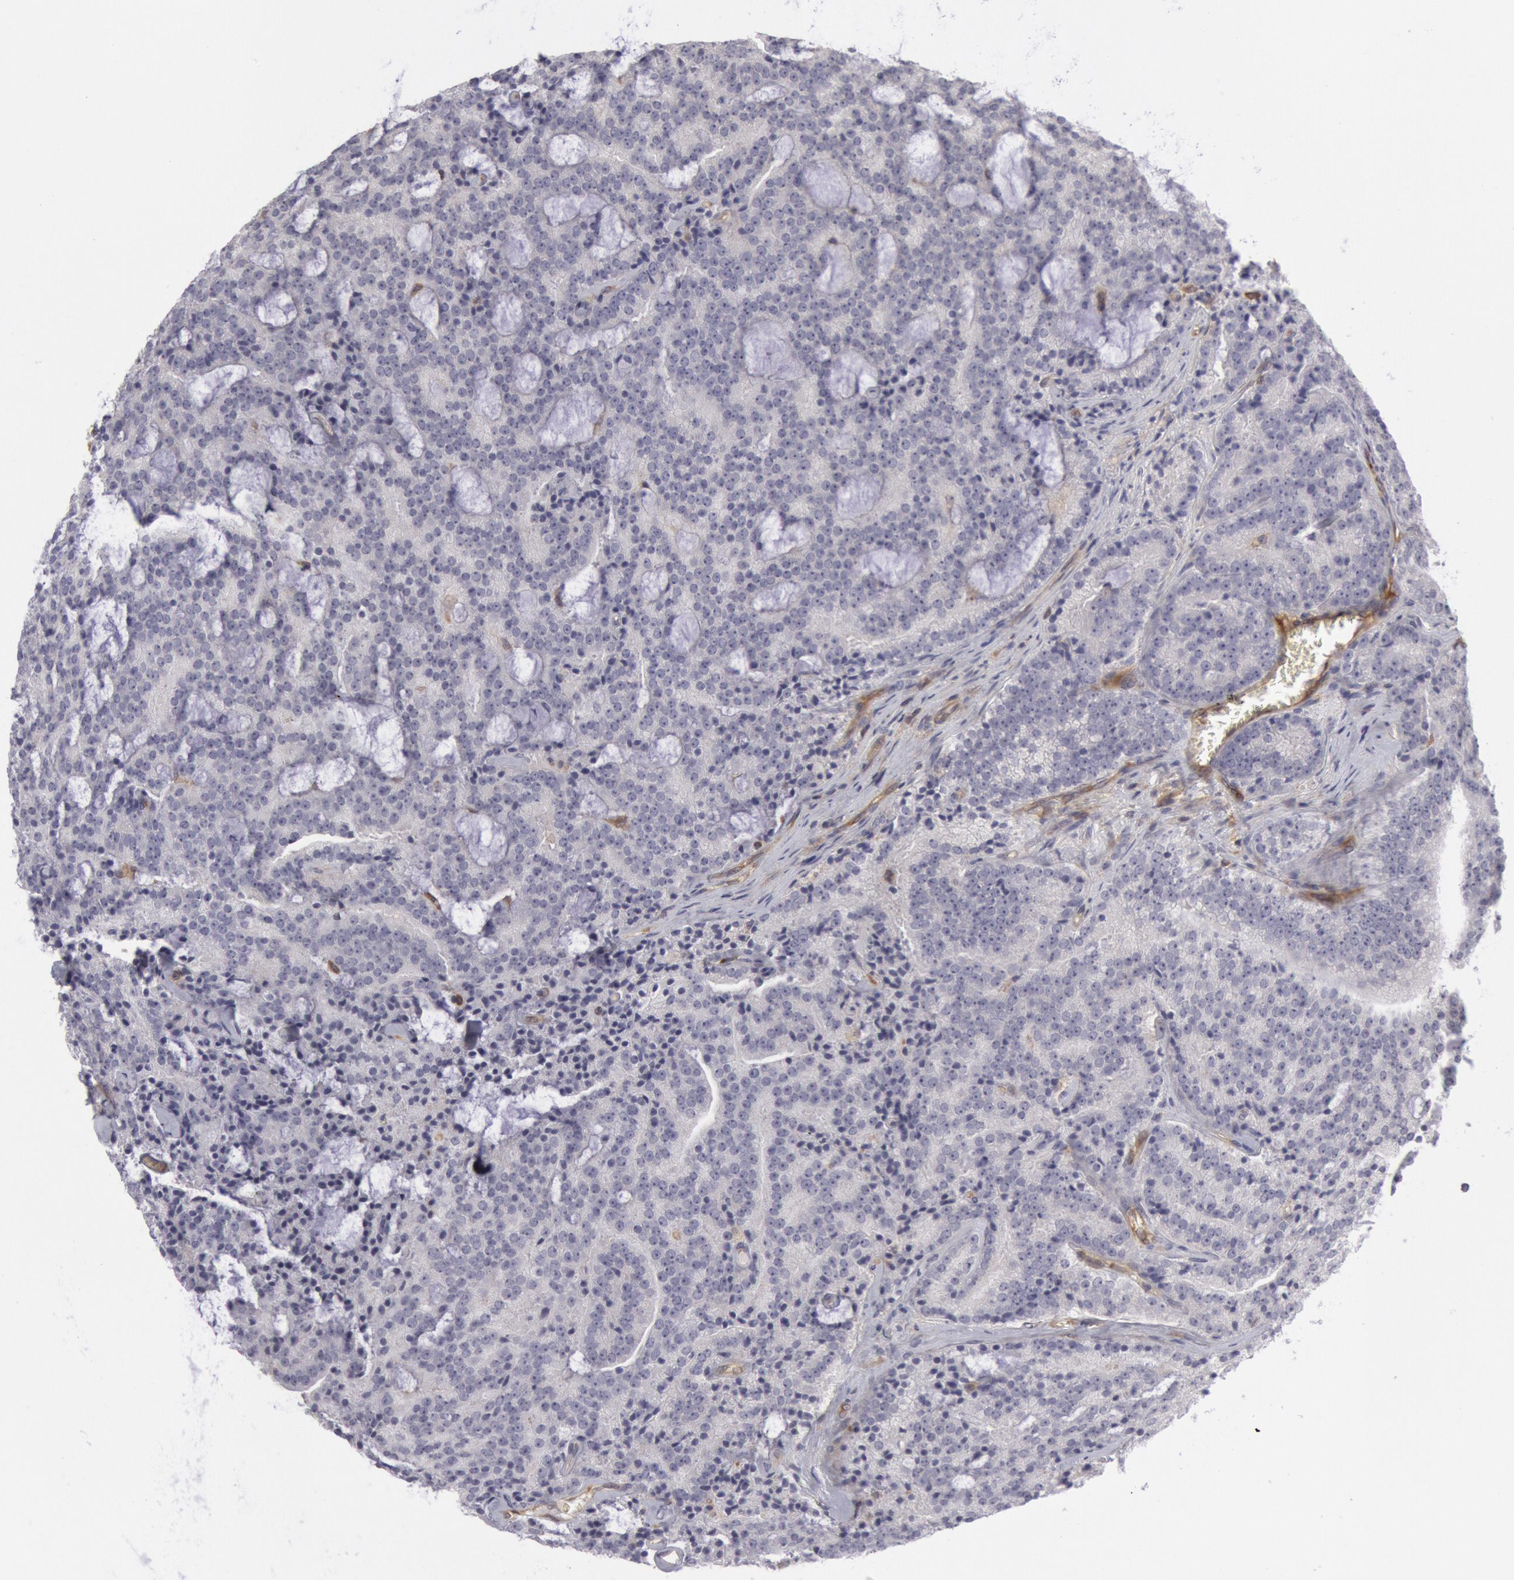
{"staining": {"intensity": "negative", "quantity": "none", "location": "none"}, "tissue": "prostate cancer", "cell_type": "Tumor cells", "image_type": "cancer", "snomed": [{"axis": "morphology", "description": "Adenocarcinoma, Medium grade"}, {"axis": "topography", "description": "Prostate"}], "caption": "Immunohistochemical staining of human prostate cancer (medium-grade adenocarcinoma) shows no significant expression in tumor cells.", "gene": "IKBKB", "patient": {"sex": "male", "age": 65}}